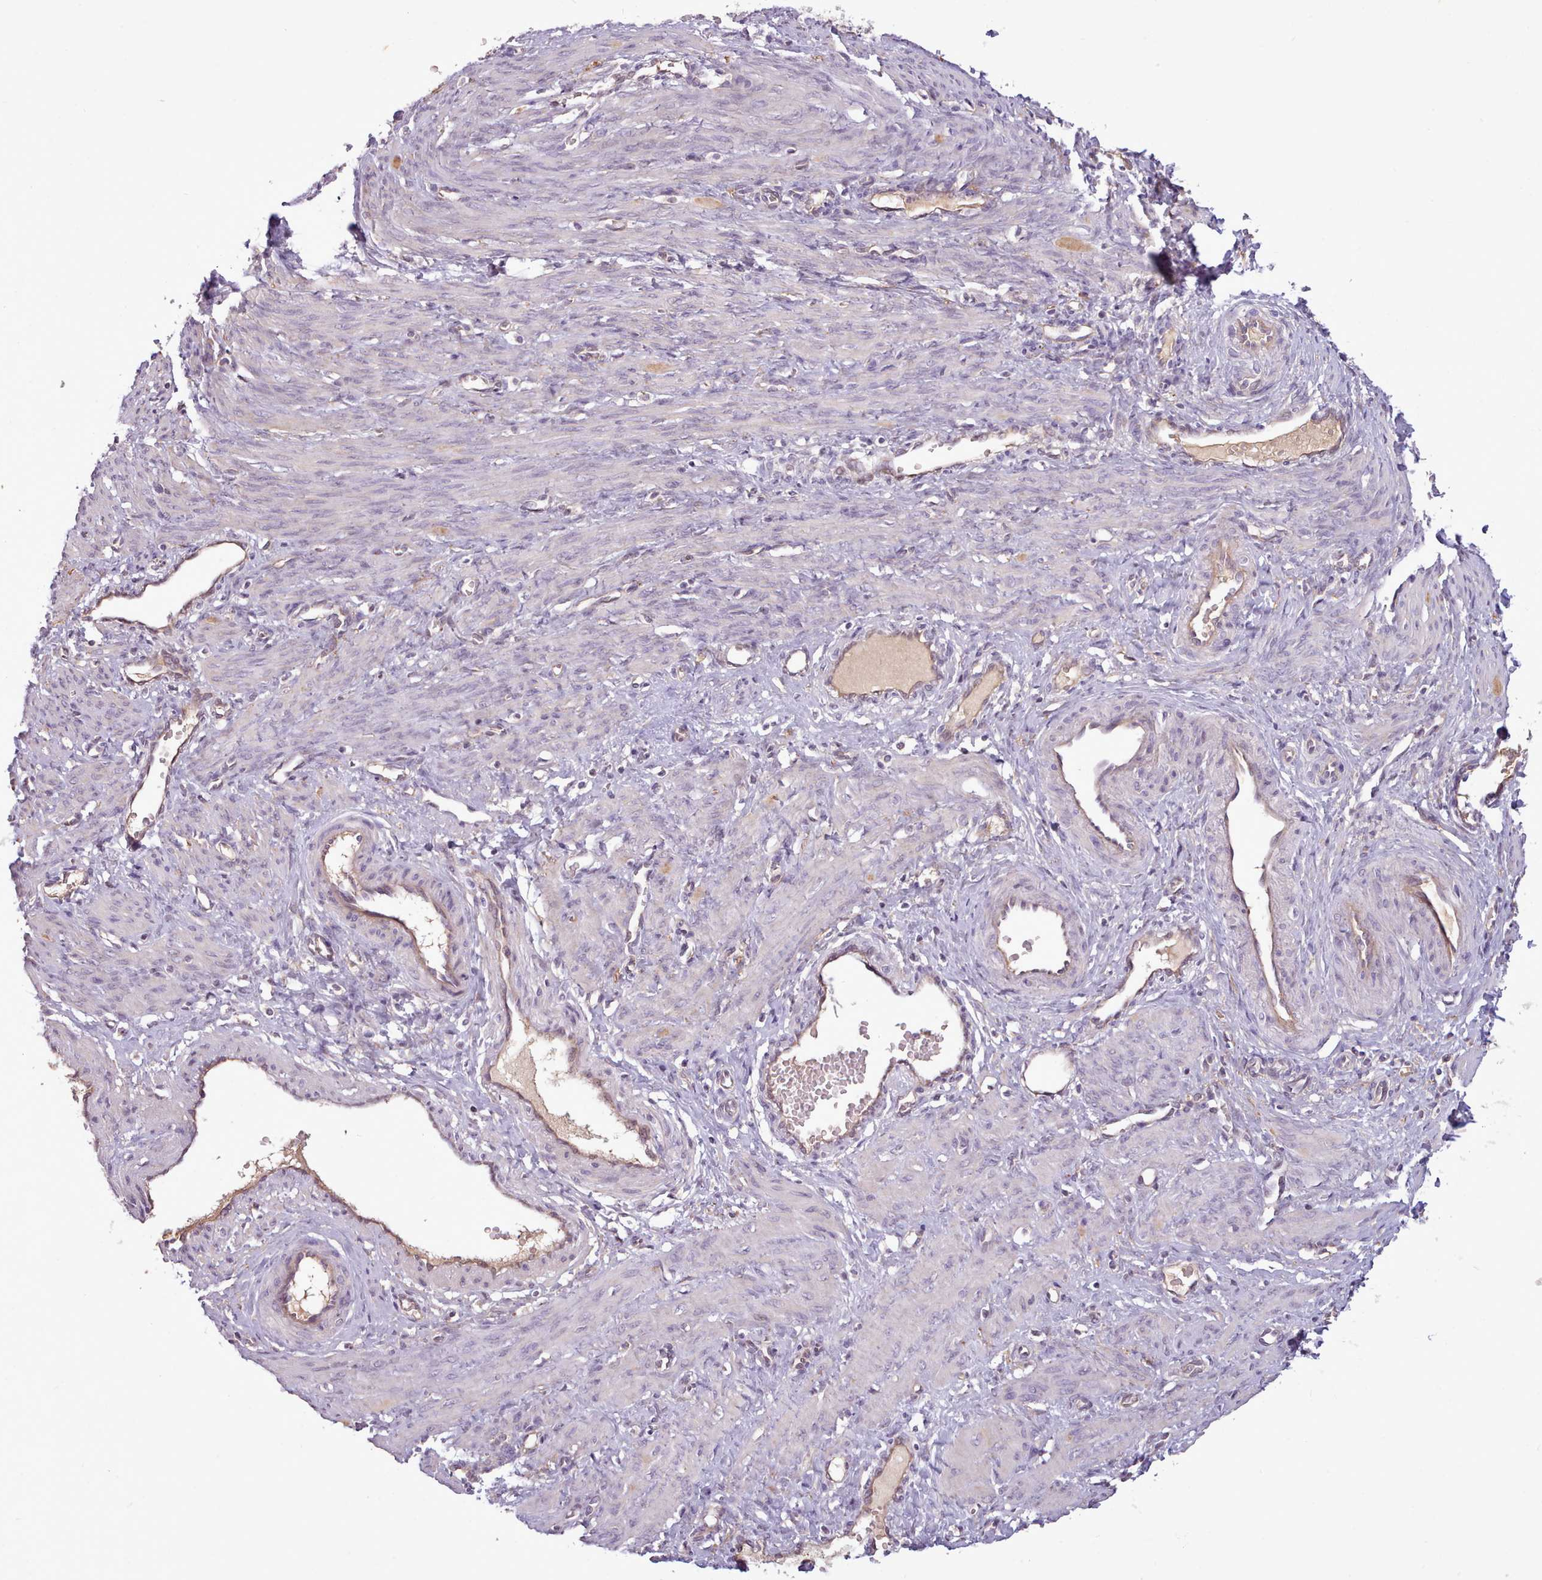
{"staining": {"intensity": "negative", "quantity": "none", "location": "none"}, "tissue": "smooth muscle", "cell_type": "Smooth muscle cells", "image_type": "normal", "snomed": [{"axis": "morphology", "description": "Normal tissue, NOS"}, {"axis": "topography", "description": "Endometrium"}], "caption": "DAB (3,3'-diaminobenzidine) immunohistochemical staining of benign human smooth muscle displays no significant positivity in smooth muscle cells. Nuclei are stained in blue.", "gene": "NMRK1", "patient": {"sex": "female", "age": 33}}